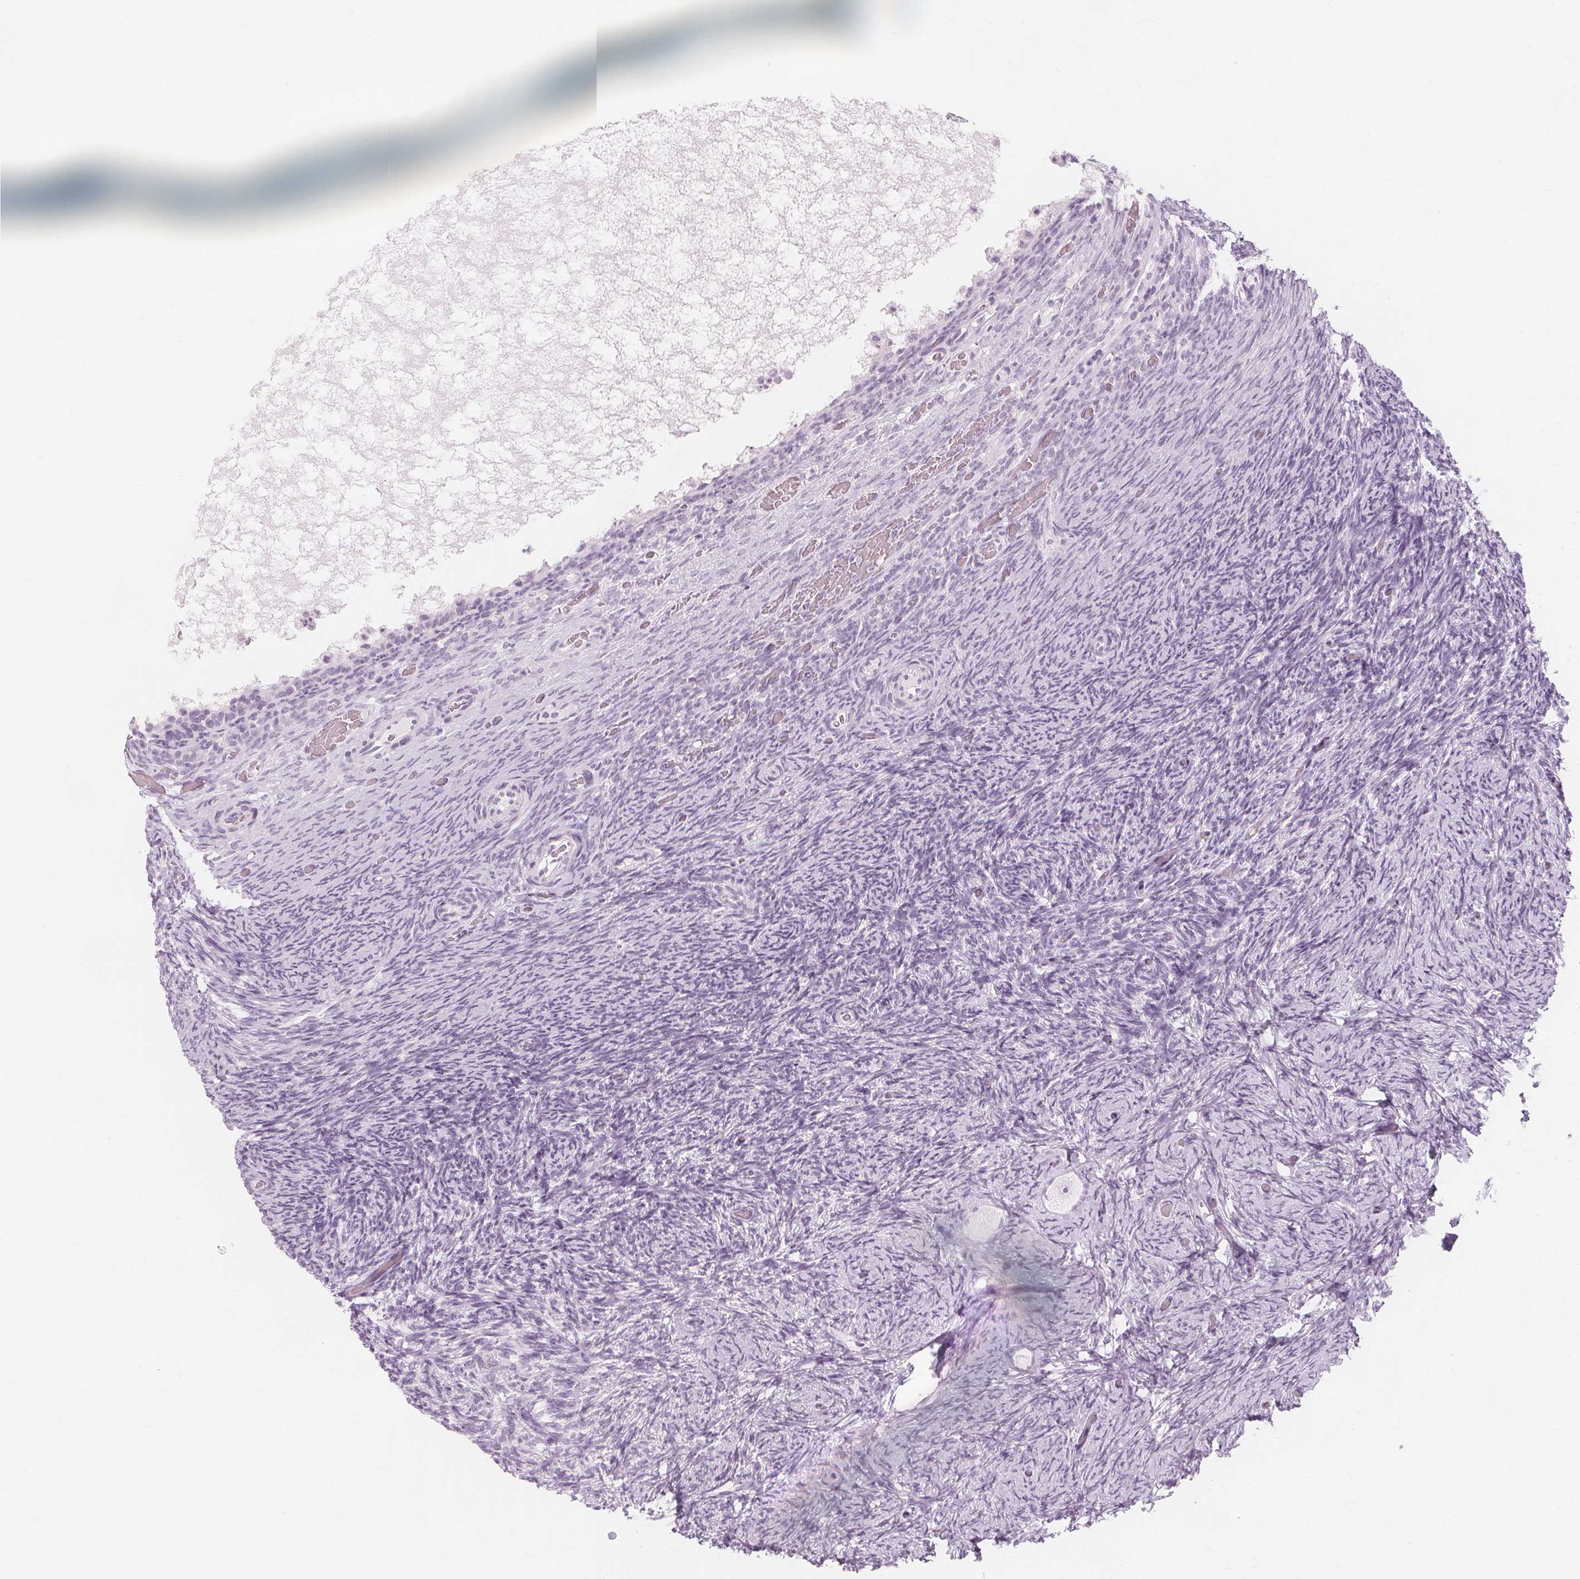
{"staining": {"intensity": "negative", "quantity": "none", "location": "none"}, "tissue": "ovary", "cell_type": "Follicle cells", "image_type": "normal", "snomed": [{"axis": "morphology", "description": "Normal tissue, NOS"}, {"axis": "topography", "description": "Ovary"}], "caption": "Ovary was stained to show a protein in brown. There is no significant staining in follicle cells.", "gene": "TFF1", "patient": {"sex": "female", "age": 34}}